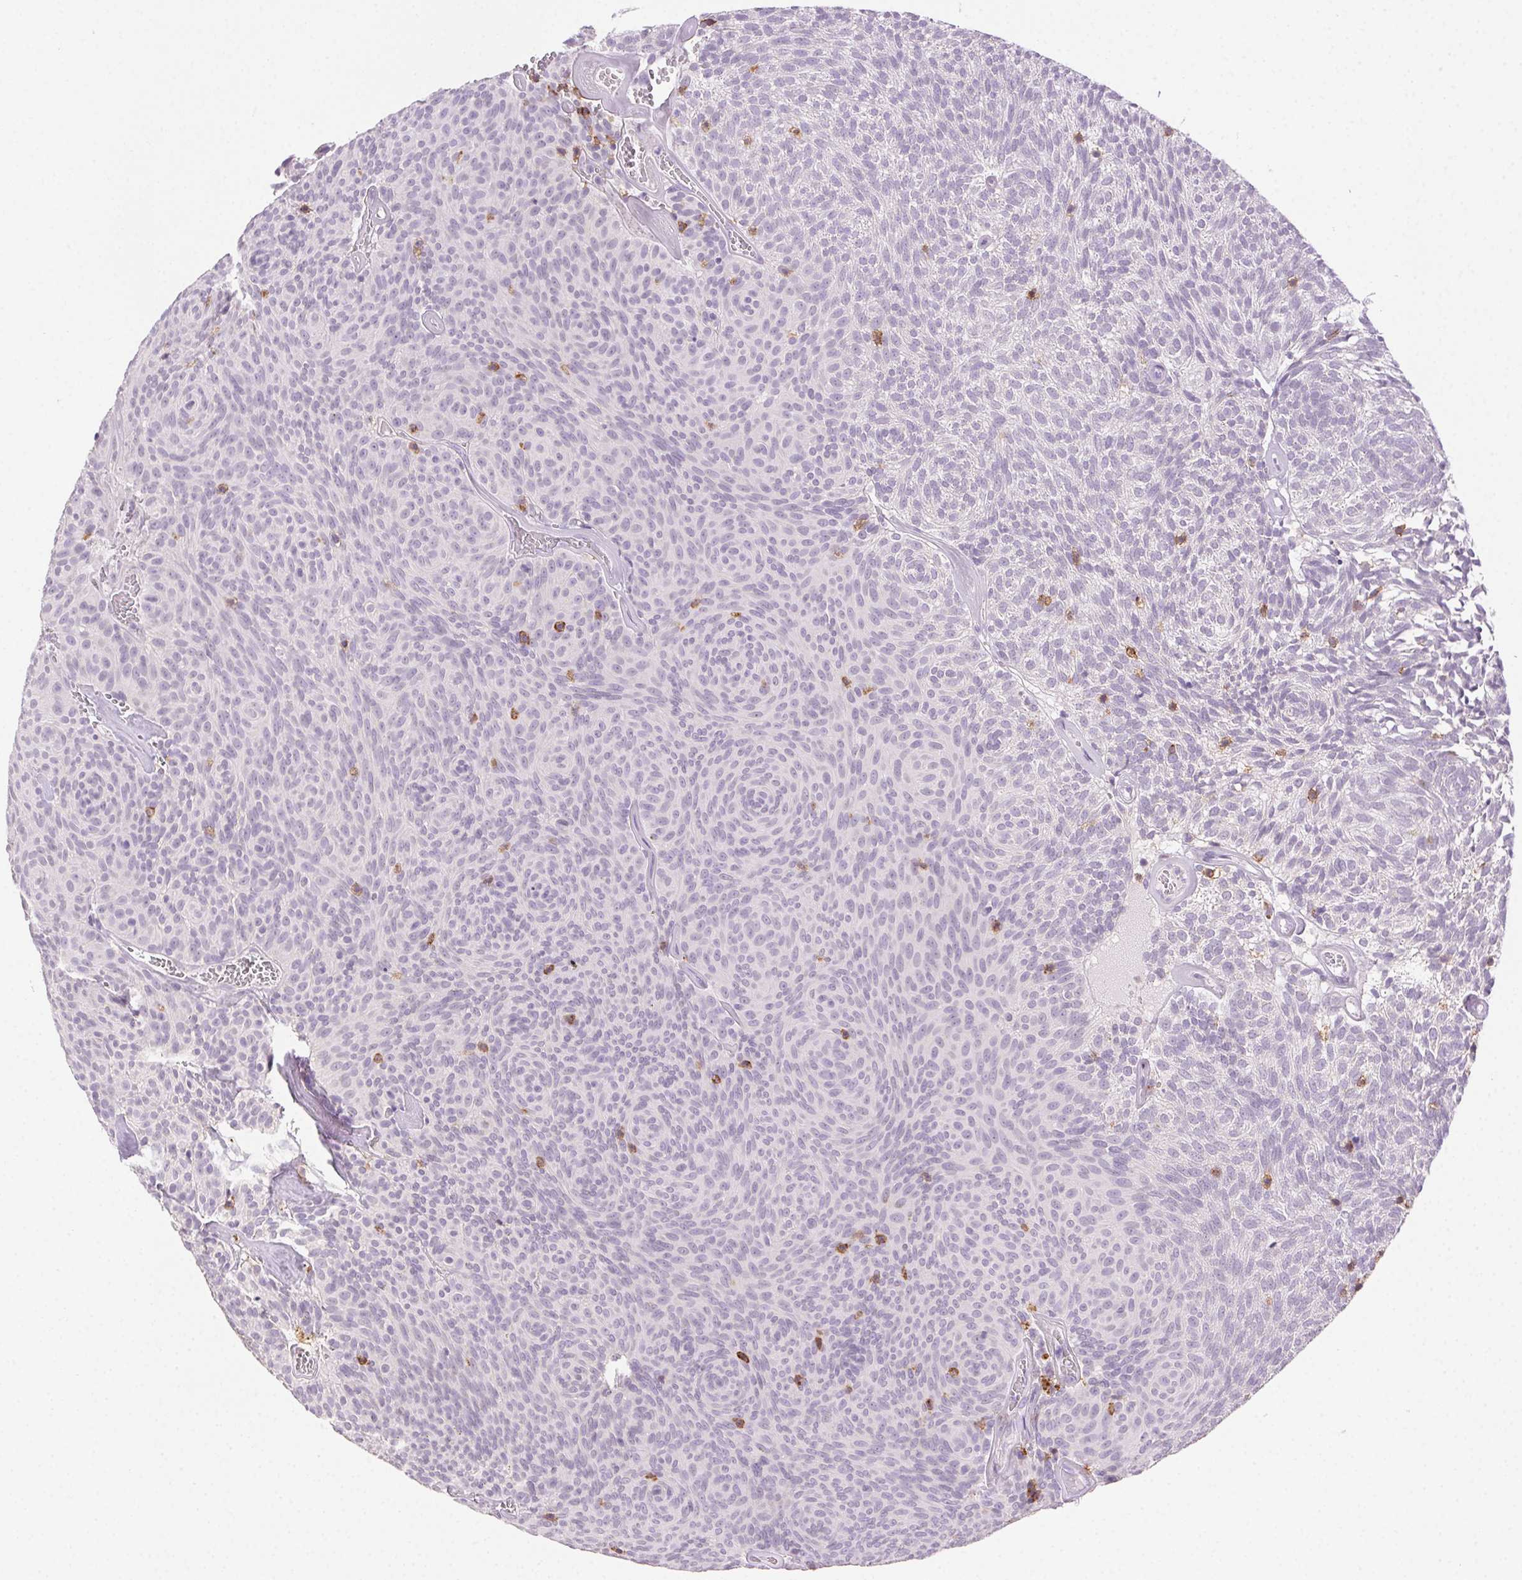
{"staining": {"intensity": "negative", "quantity": "none", "location": "none"}, "tissue": "urothelial cancer", "cell_type": "Tumor cells", "image_type": "cancer", "snomed": [{"axis": "morphology", "description": "Urothelial carcinoma, Low grade"}, {"axis": "topography", "description": "Urinary bladder"}], "caption": "Image shows no significant protein expression in tumor cells of urothelial cancer.", "gene": "AKAP5", "patient": {"sex": "male", "age": 77}}